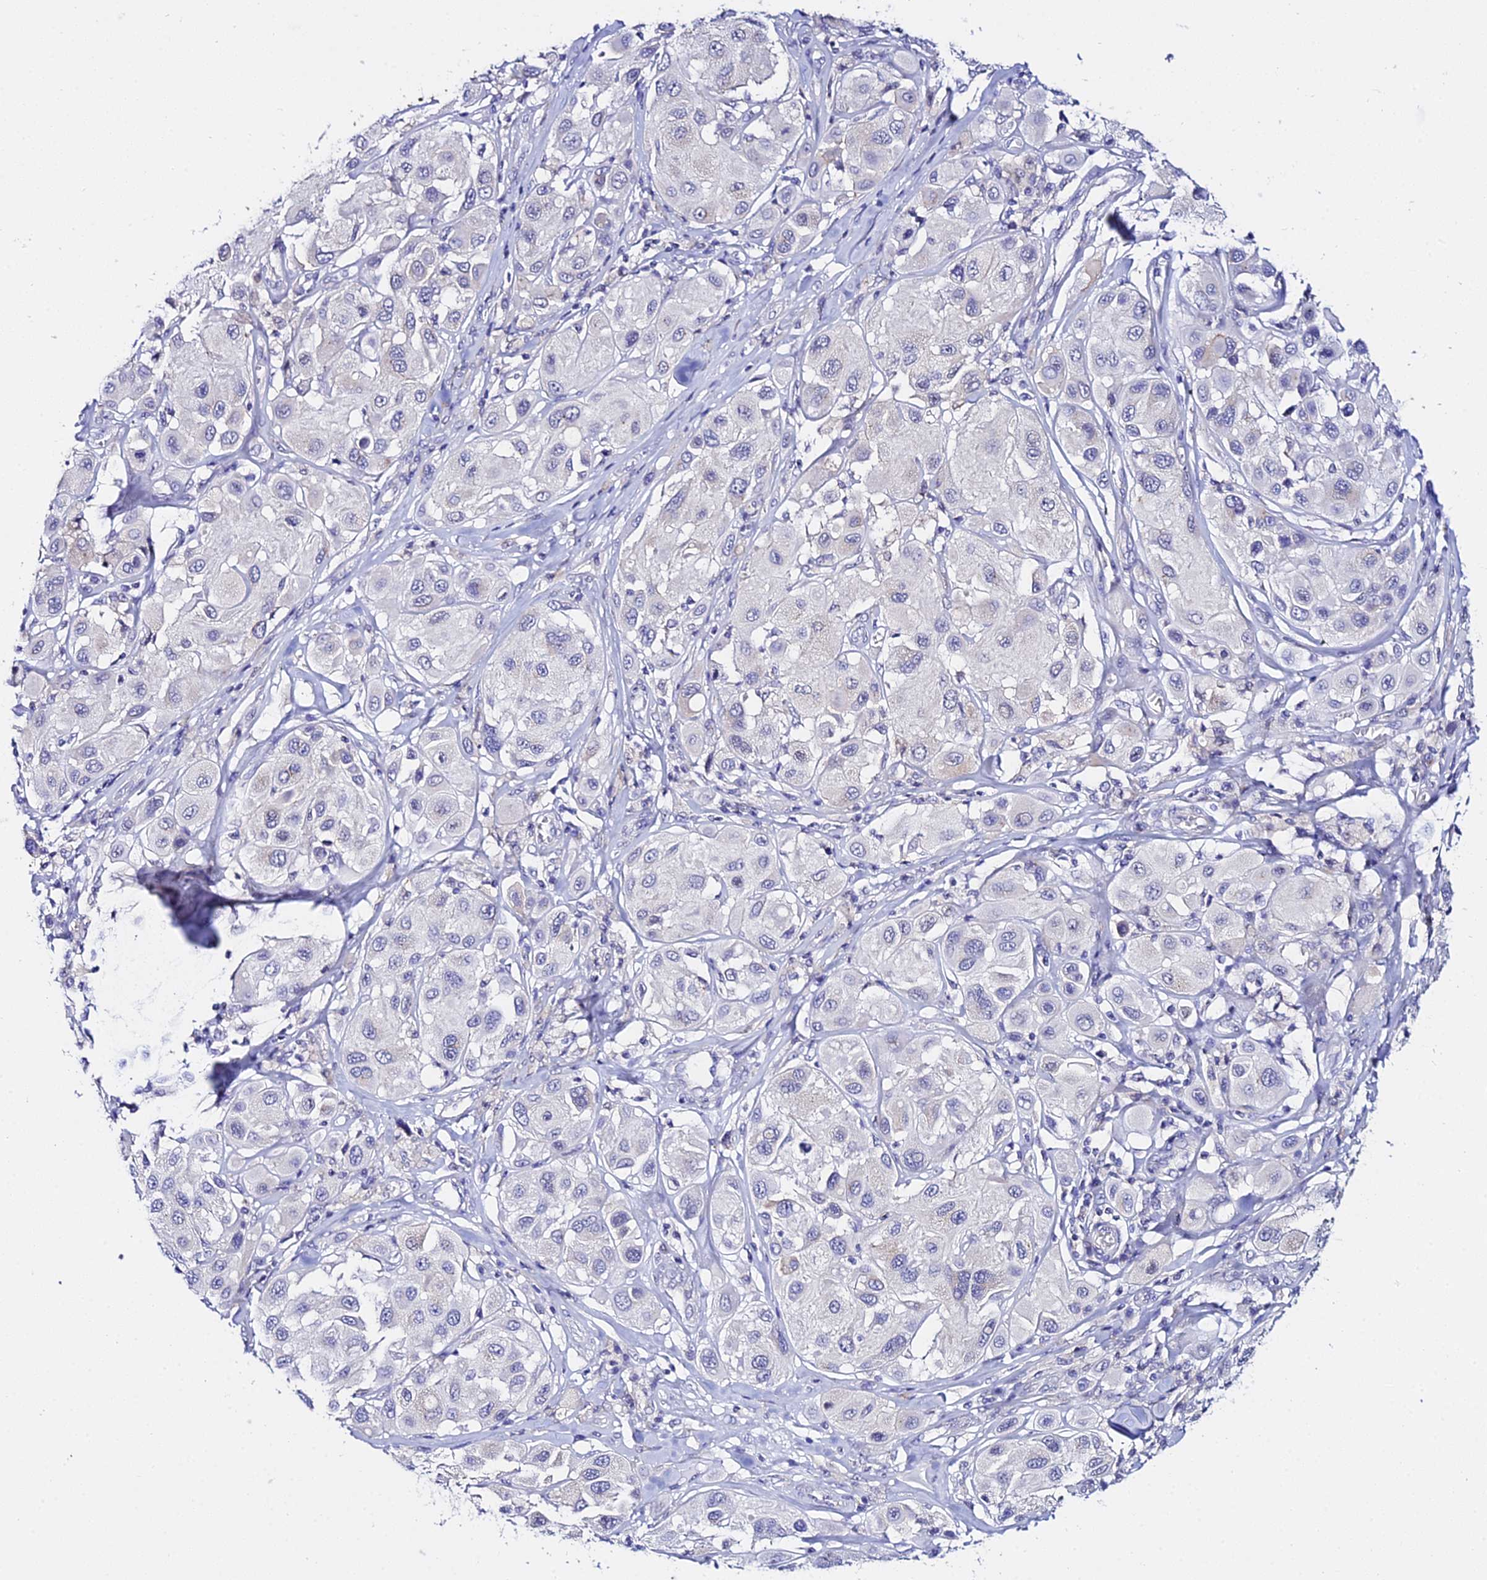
{"staining": {"intensity": "negative", "quantity": "none", "location": "none"}, "tissue": "melanoma", "cell_type": "Tumor cells", "image_type": "cancer", "snomed": [{"axis": "morphology", "description": "Malignant melanoma, Metastatic site"}, {"axis": "topography", "description": "Skin"}], "caption": "The immunohistochemistry (IHC) histopathology image has no significant expression in tumor cells of melanoma tissue. (Immunohistochemistry (ihc), brightfield microscopy, high magnification).", "gene": "ATG16L2", "patient": {"sex": "male", "age": 41}}